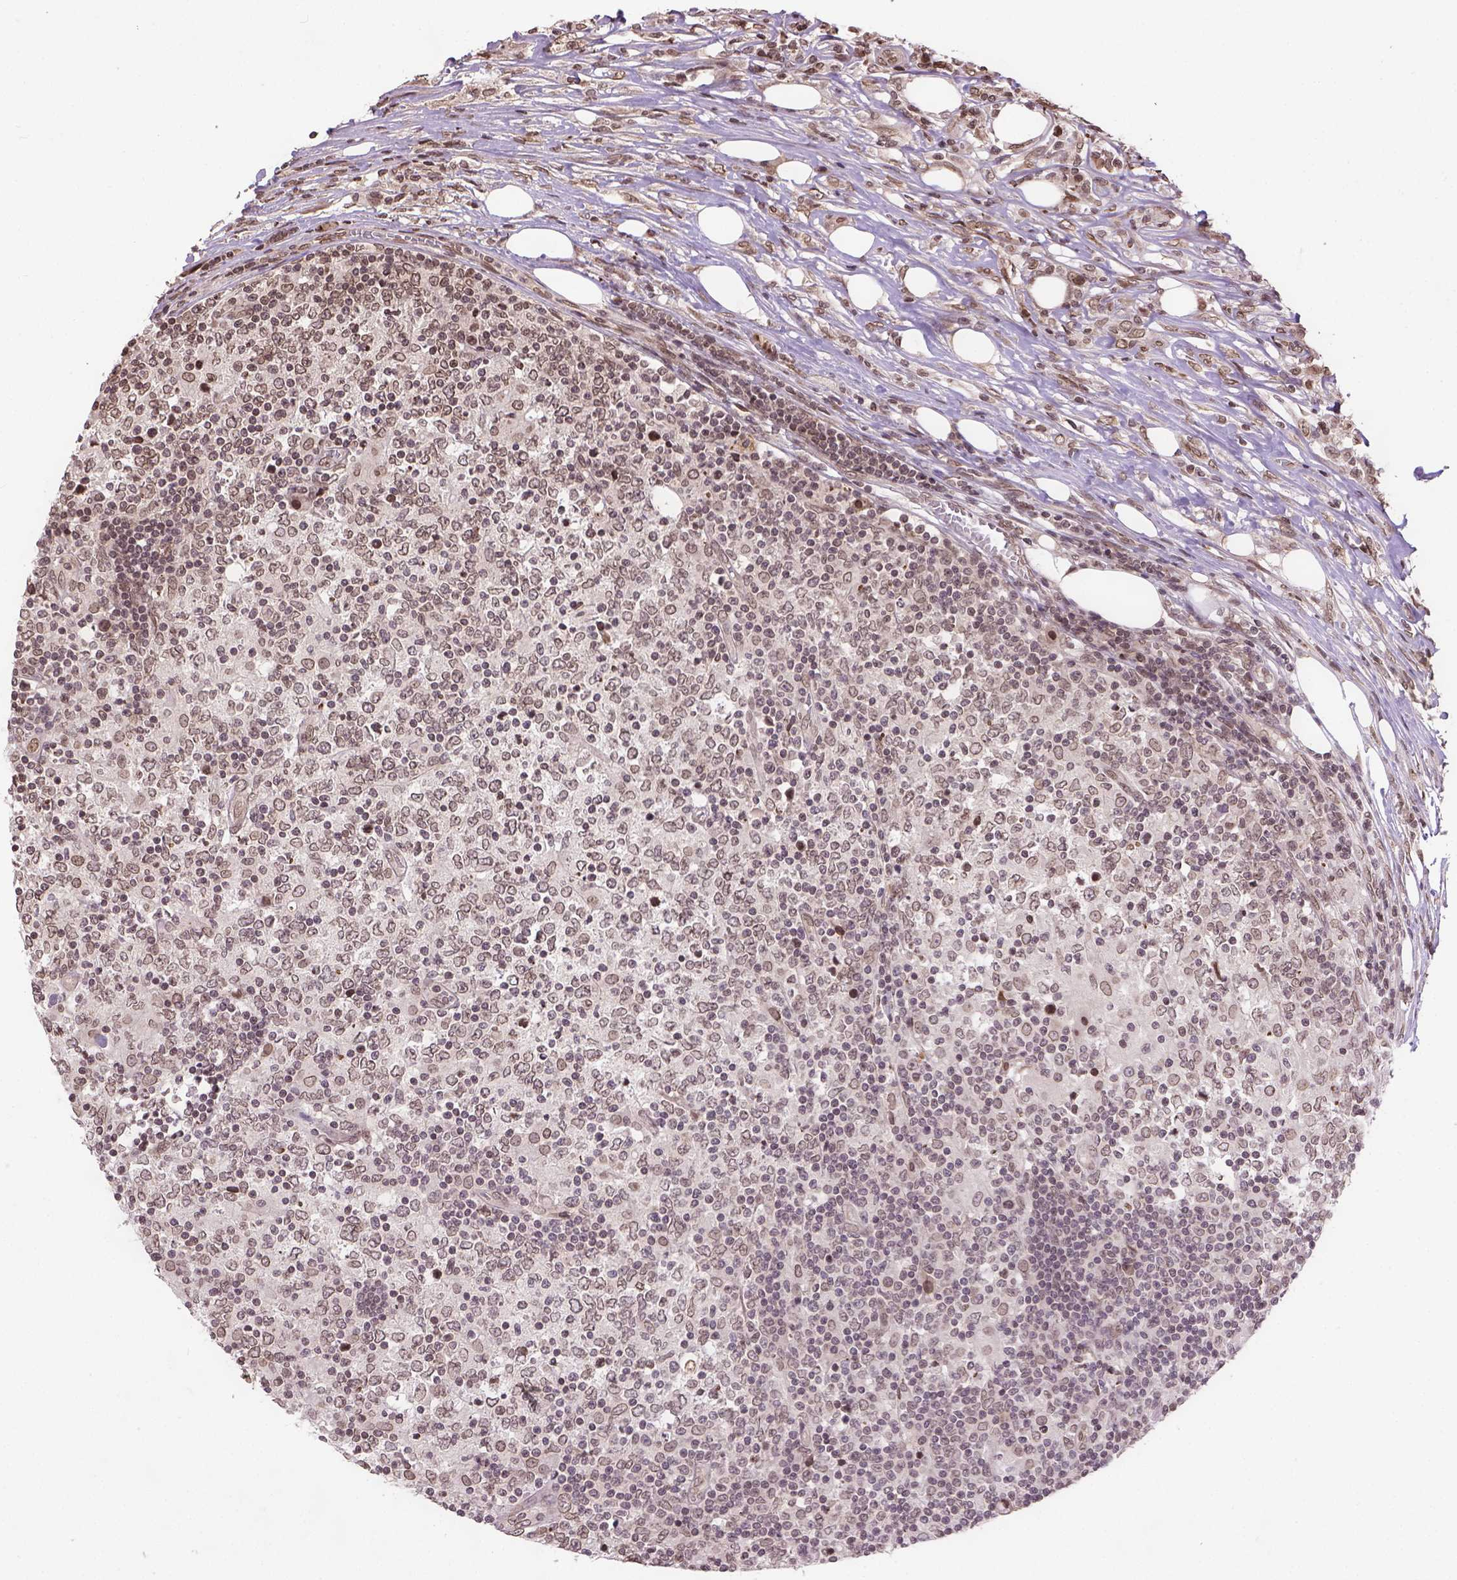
{"staining": {"intensity": "moderate", "quantity": ">75%", "location": "nuclear"}, "tissue": "lymphoma", "cell_type": "Tumor cells", "image_type": "cancer", "snomed": [{"axis": "morphology", "description": "Malignant lymphoma, non-Hodgkin's type, High grade"}, {"axis": "topography", "description": "Lymph node"}], "caption": "Lymphoma stained with a brown dye displays moderate nuclear positive positivity in approximately >75% of tumor cells.", "gene": "BANF1", "patient": {"sex": "female", "age": 84}}